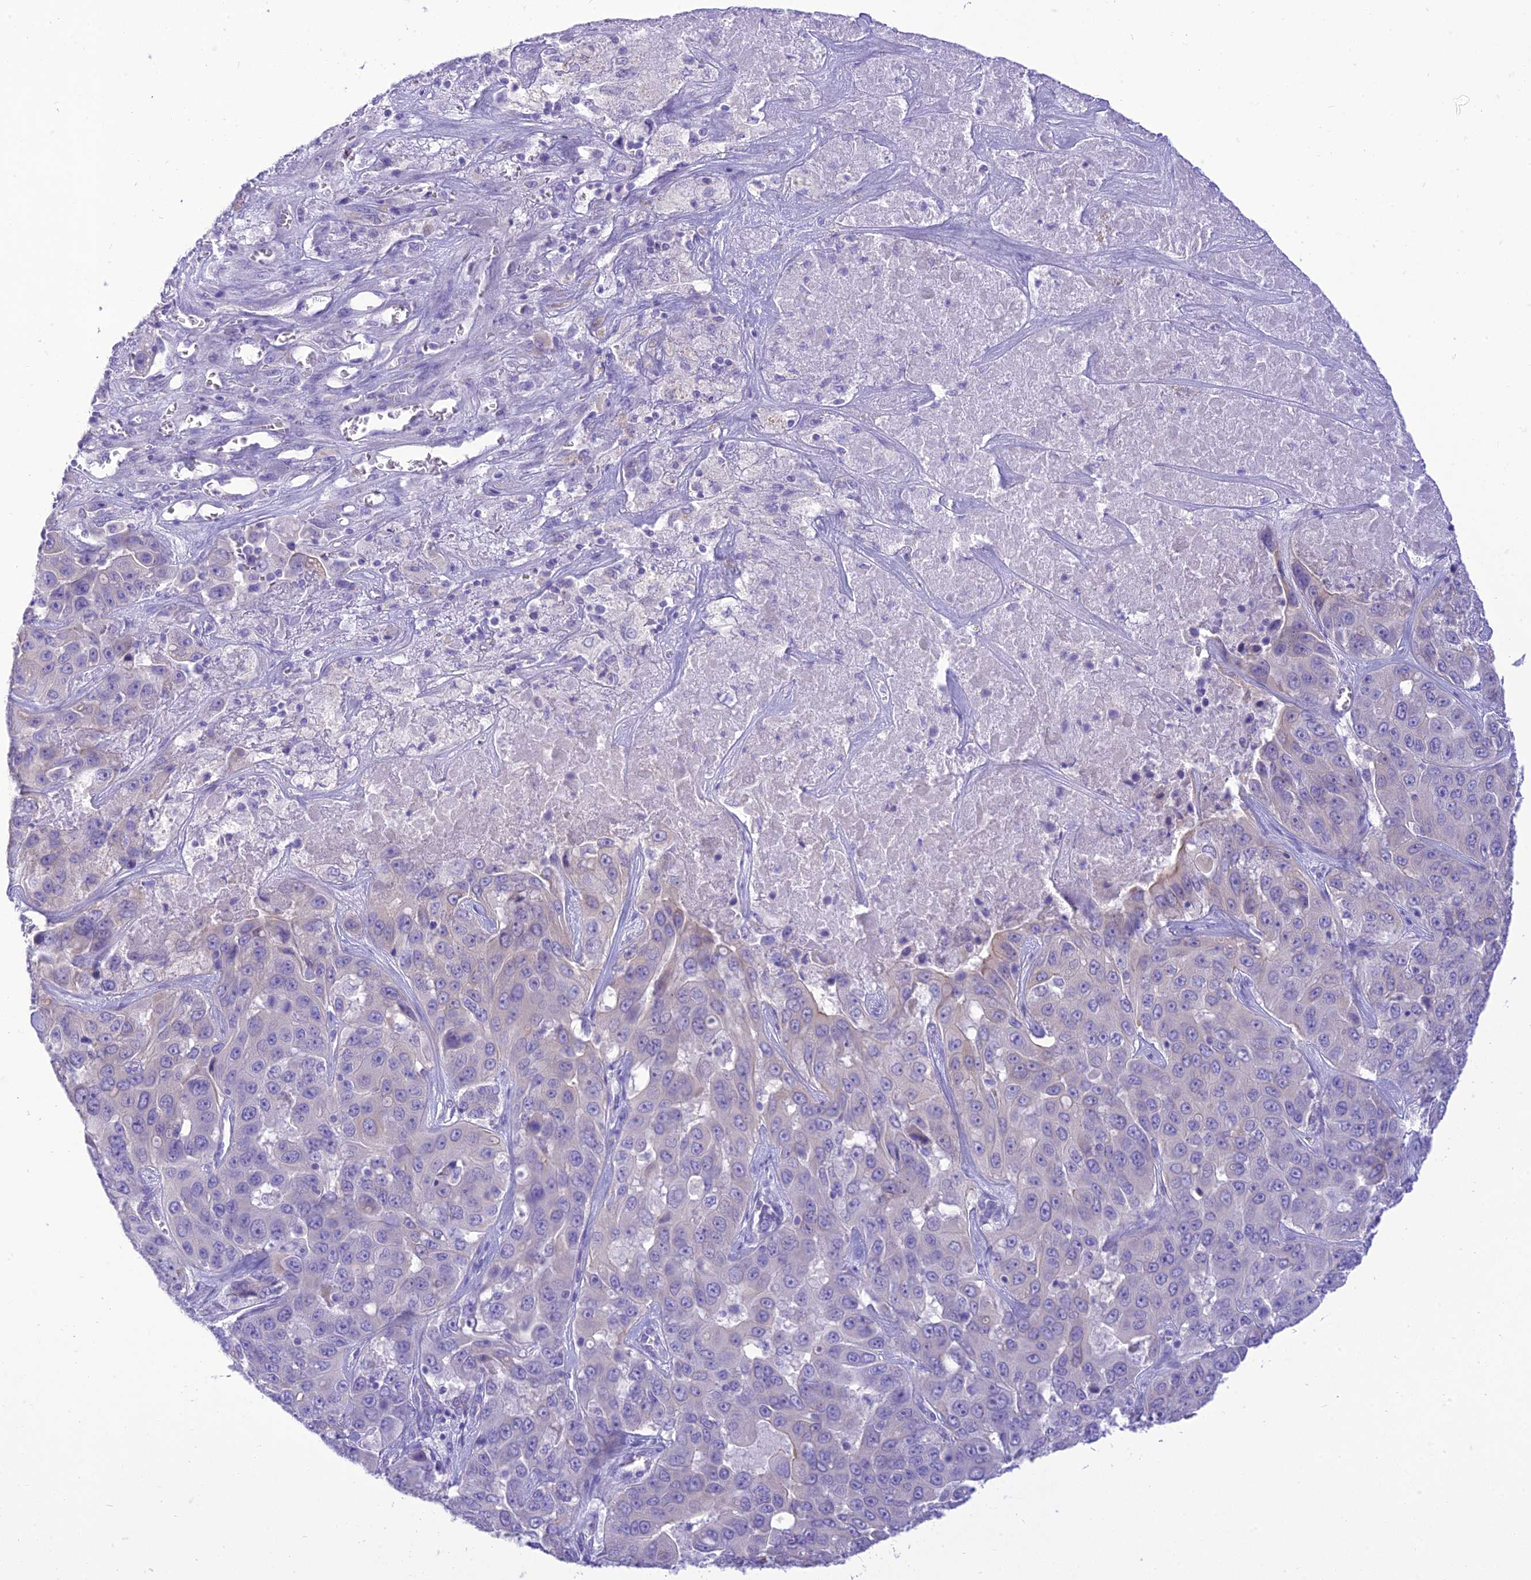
{"staining": {"intensity": "negative", "quantity": "none", "location": "none"}, "tissue": "liver cancer", "cell_type": "Tumor cells", "image_type": "cancer", "snomed": [{"axis": "morphology", "description": "Cholangiocarcinoma"}, {"axis": "topography", "description": "Liver"}], "caption": "Micrograph shows no significant protein expression in tumor cells of liver cancer (cholangiocarcinoma).", "gene": "DHDH", "patient": {"sex": "female", "age": 52}}